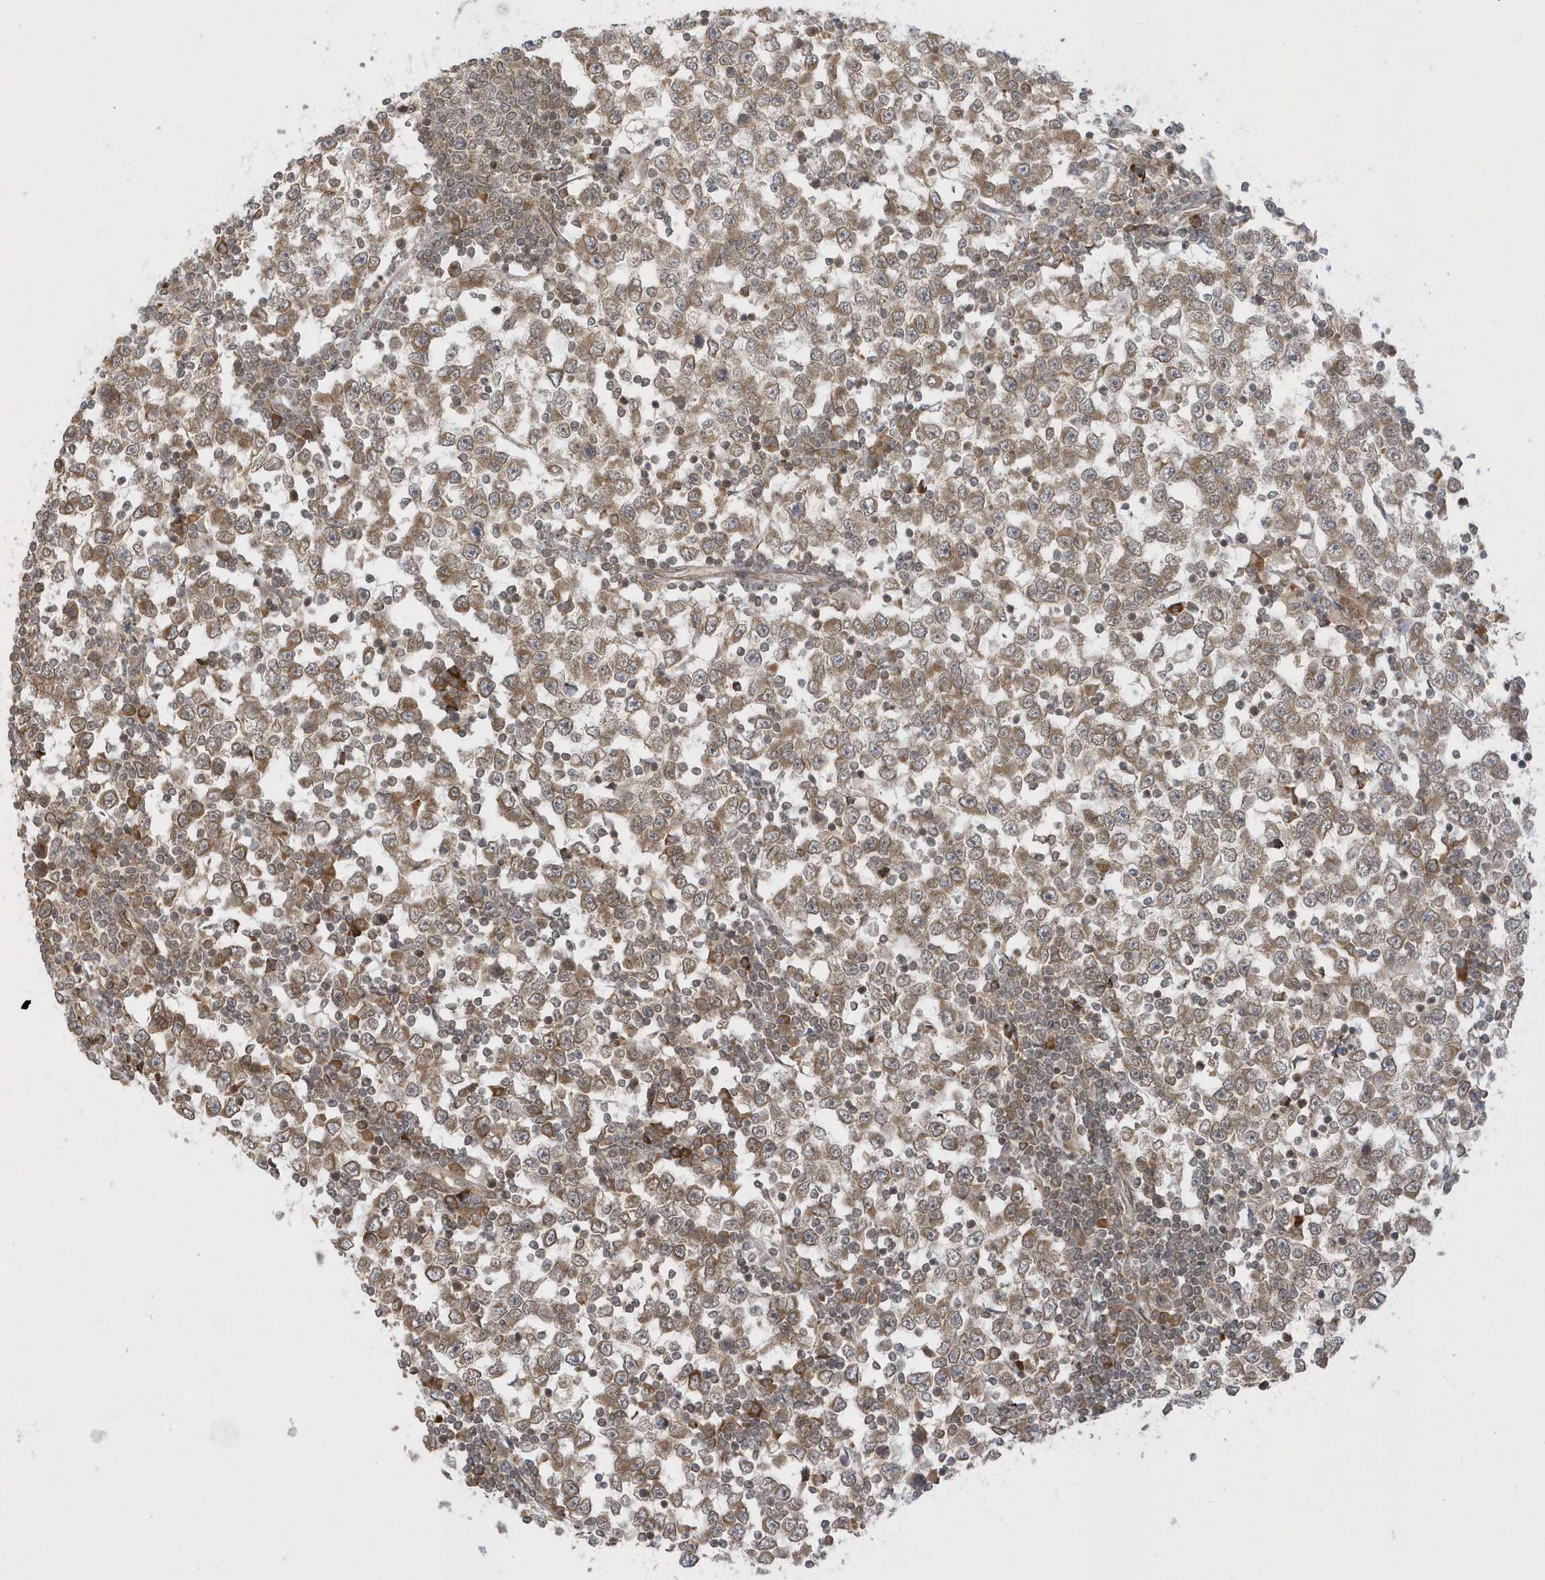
{"staining": {"intensity": "moderate", "quantity": ">75%", "location": "cytoplasmic/membranous"}, "tissue": "testis cancer", "cell_type": "Tumor cells", "image_type": "cancer", "snomed": [{"axis": "morphology", "description": "Seminoma, NOS"}, {"axis": "topography", "description": "Testis"}], "caption": "A medium amount of moderate cytoplasmic/membranous expression is identified in approximately >75% of tumor cells in seminoma (testis) tissue.", "gene": "METTL21A", "patient": {"sex": "male", "age": 65}}